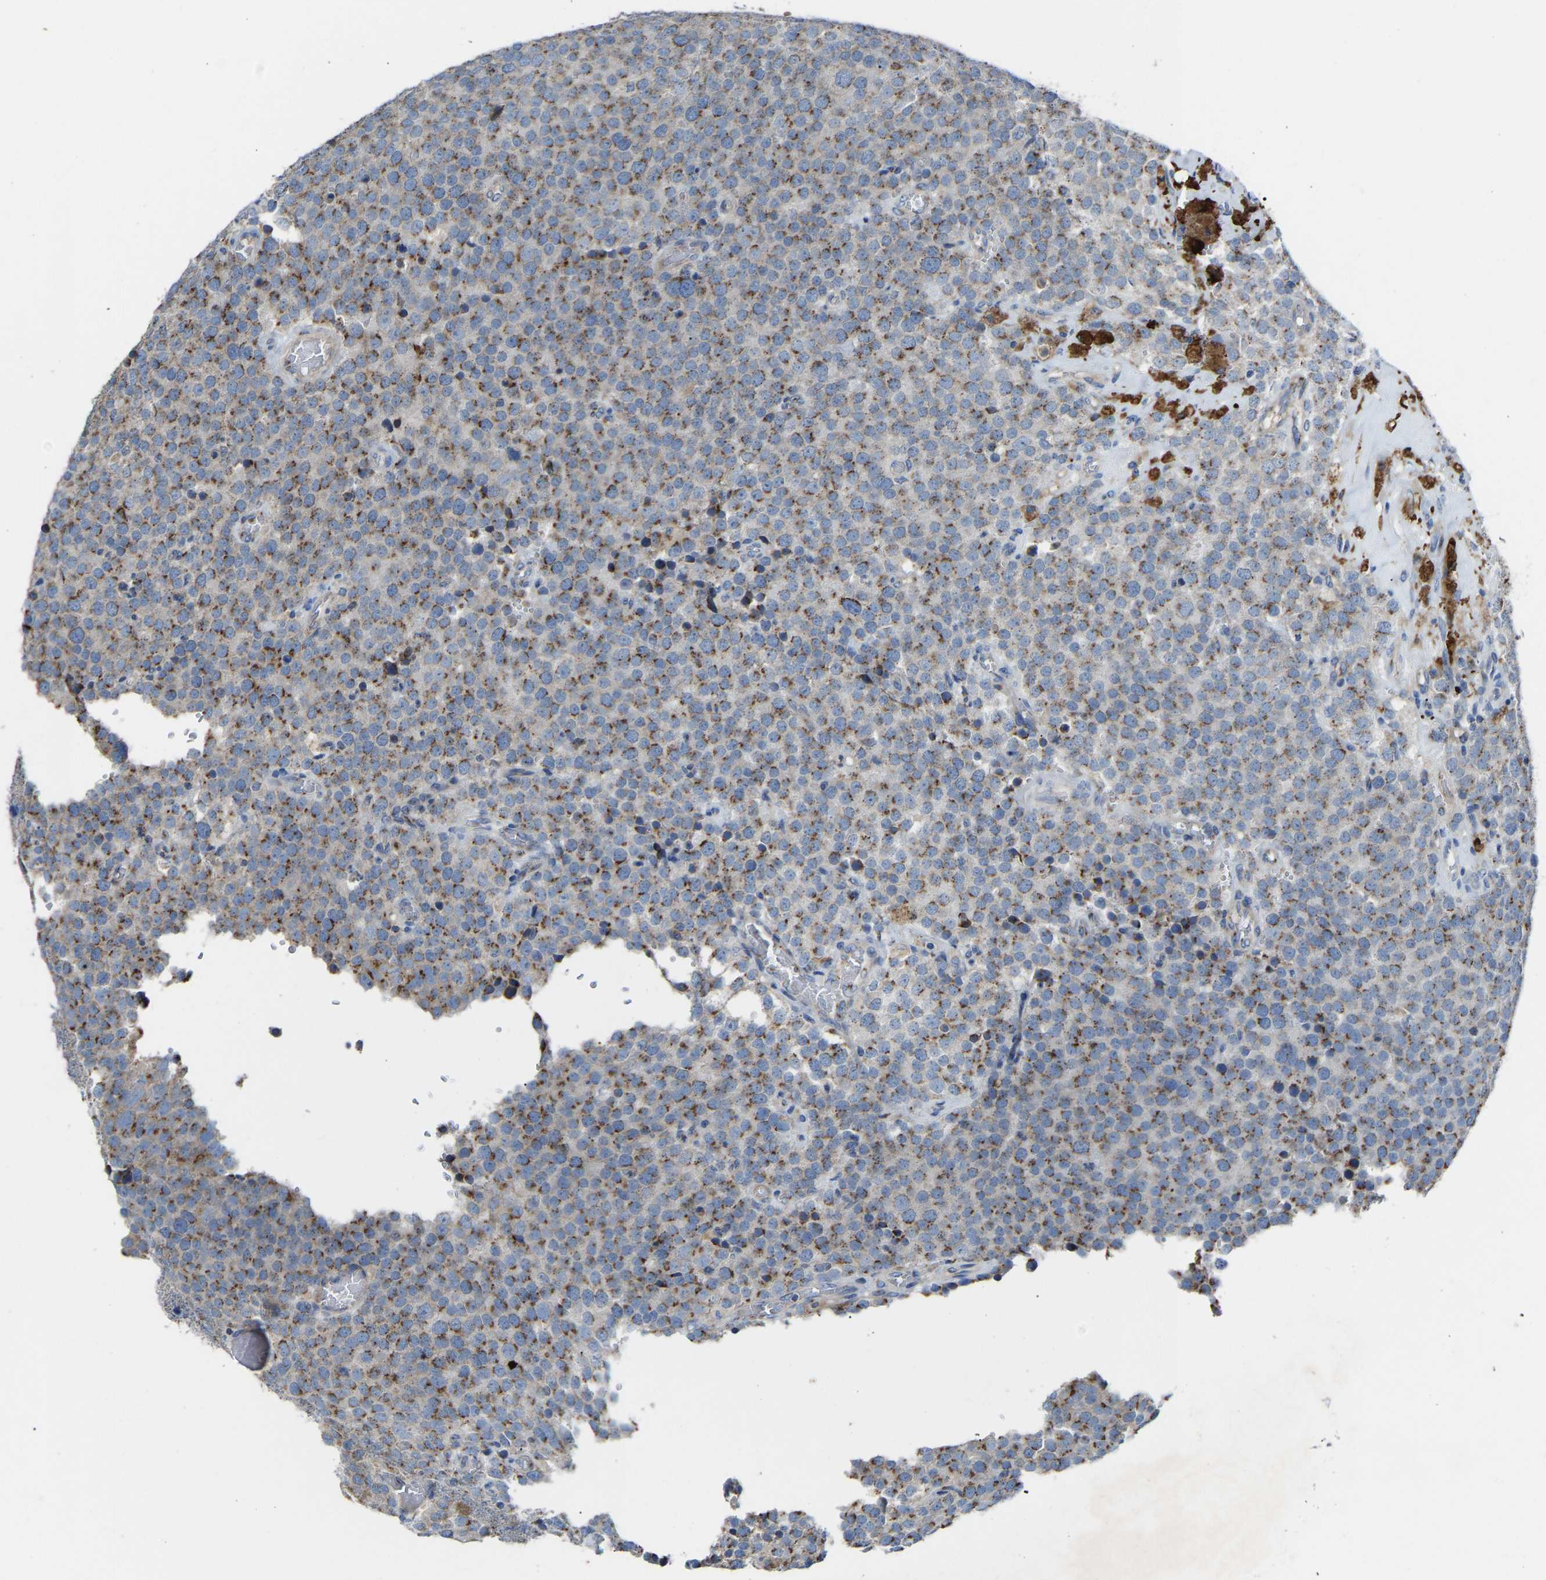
{"staining": {"intensity": "moderate", "quantity": ">75%", "location": "cytoplasmic/membranous"}, "tissue": "testis cancer", "cell_type": "Tumor cells", "image_type": "cancer", "snomed": [{"axis": "morphology", "description": "Normal tissue, NOS"}, {"axis": "morphology", "description": "Seminoma, NOS"}, {"axis": "topography", "description": "Testis"}], "caption": "A brown stain shows moderate cytoplasmic/membranous positivity of a protein in testis seminoma tumor cells.", "gene": "CANT1", "patient": {"sex": "male", "age": 71}}